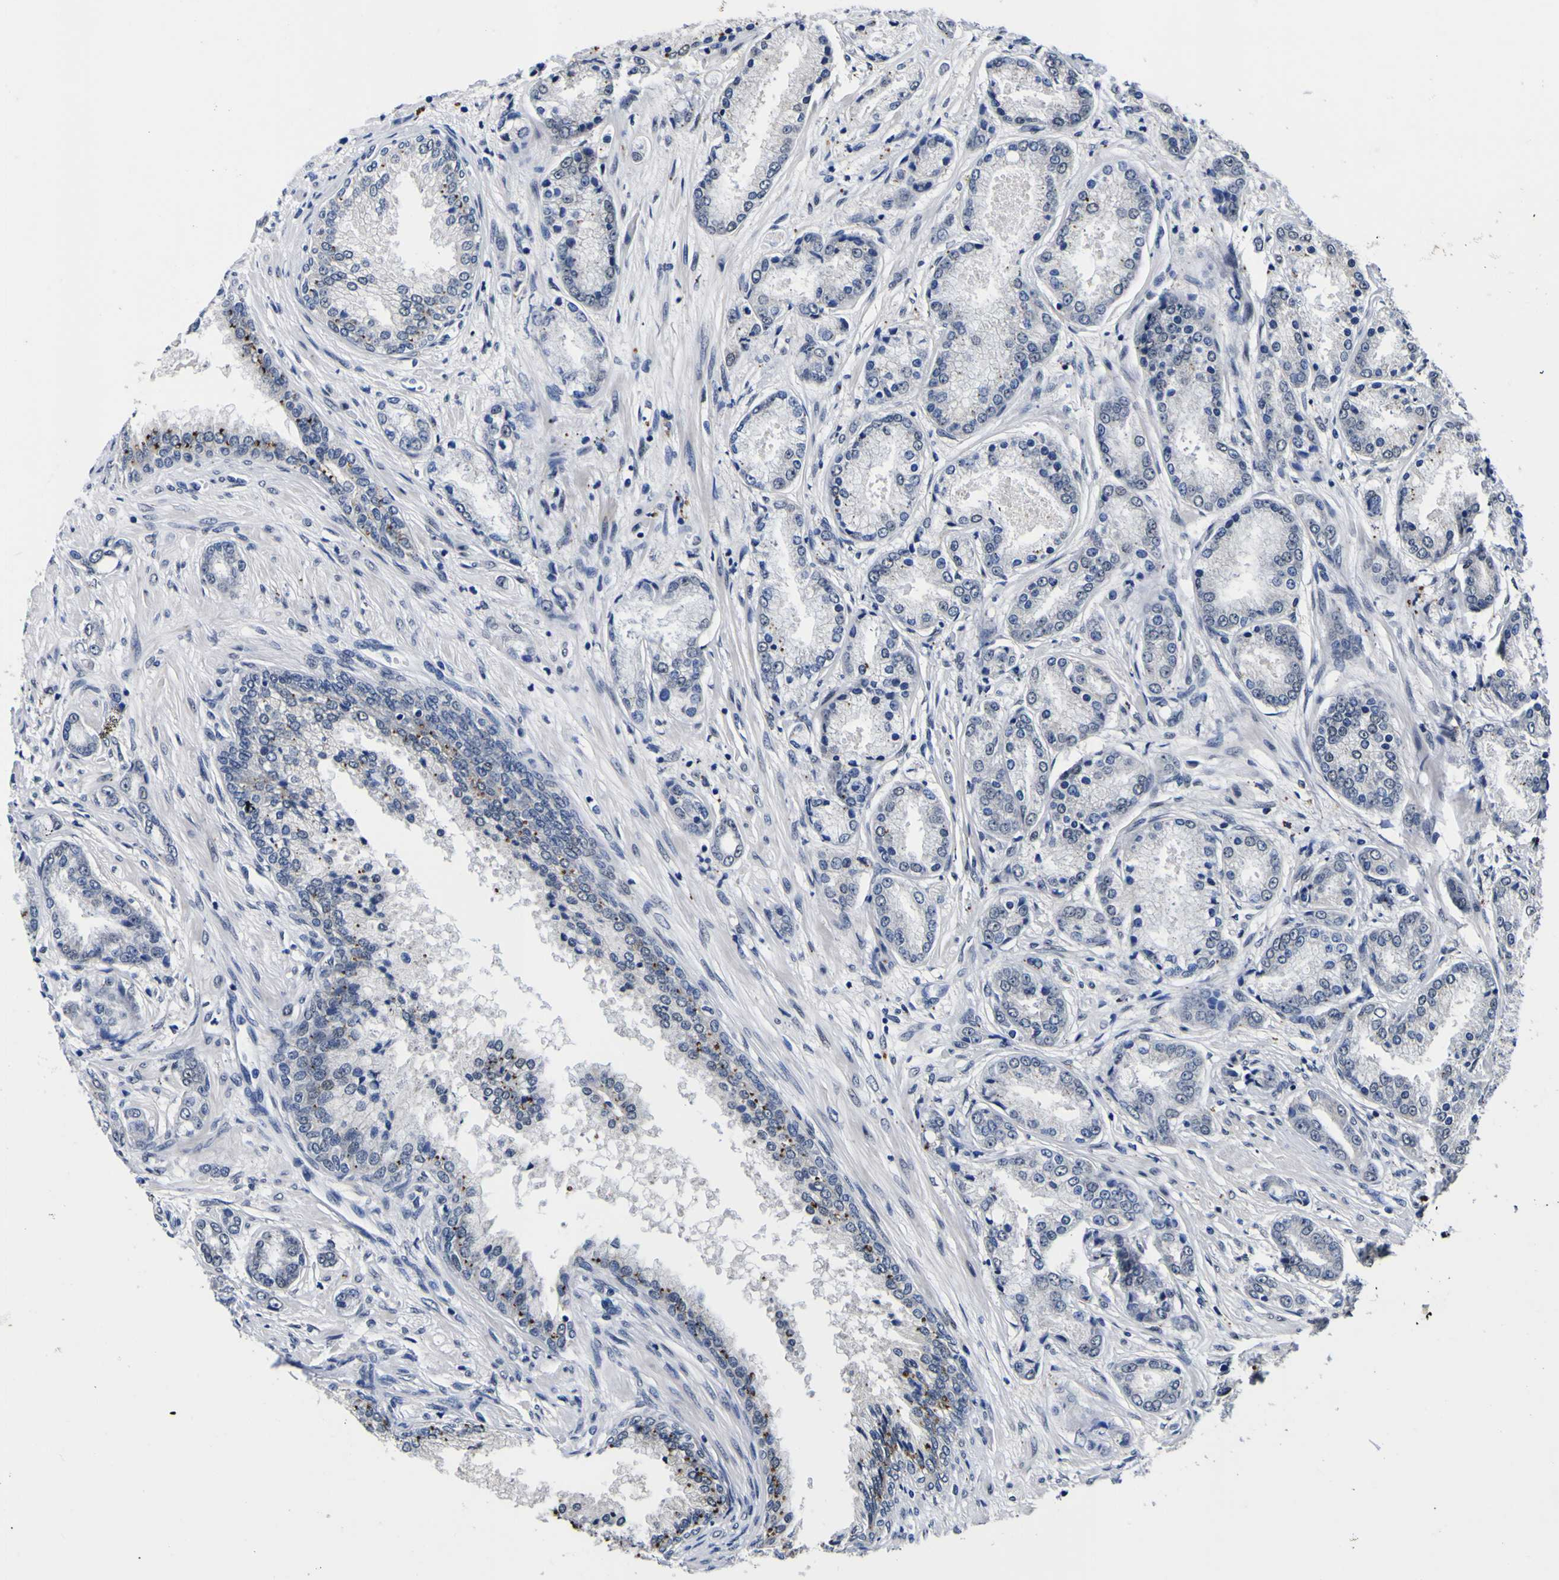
{"staining": {"intensity": "negative", "quantity": "none", "location": "none"}, "tissue": "prostate cancer", "cell_type": "Tumor cells", "image_type": "cancer", "snomed": [{"axis": "morphology", "description": "Adenocarcinoma, High grade"}, {"axis": "topography", "description": "Prostate"}], "caption": "Immunohistochemical staining of human prostate cancer (adenocarcinoma (high-grade)) reveals no significant positivity in tumor cells.", "gene": "IGFLR1", "patient": {"sex": "male", "age": 59}}